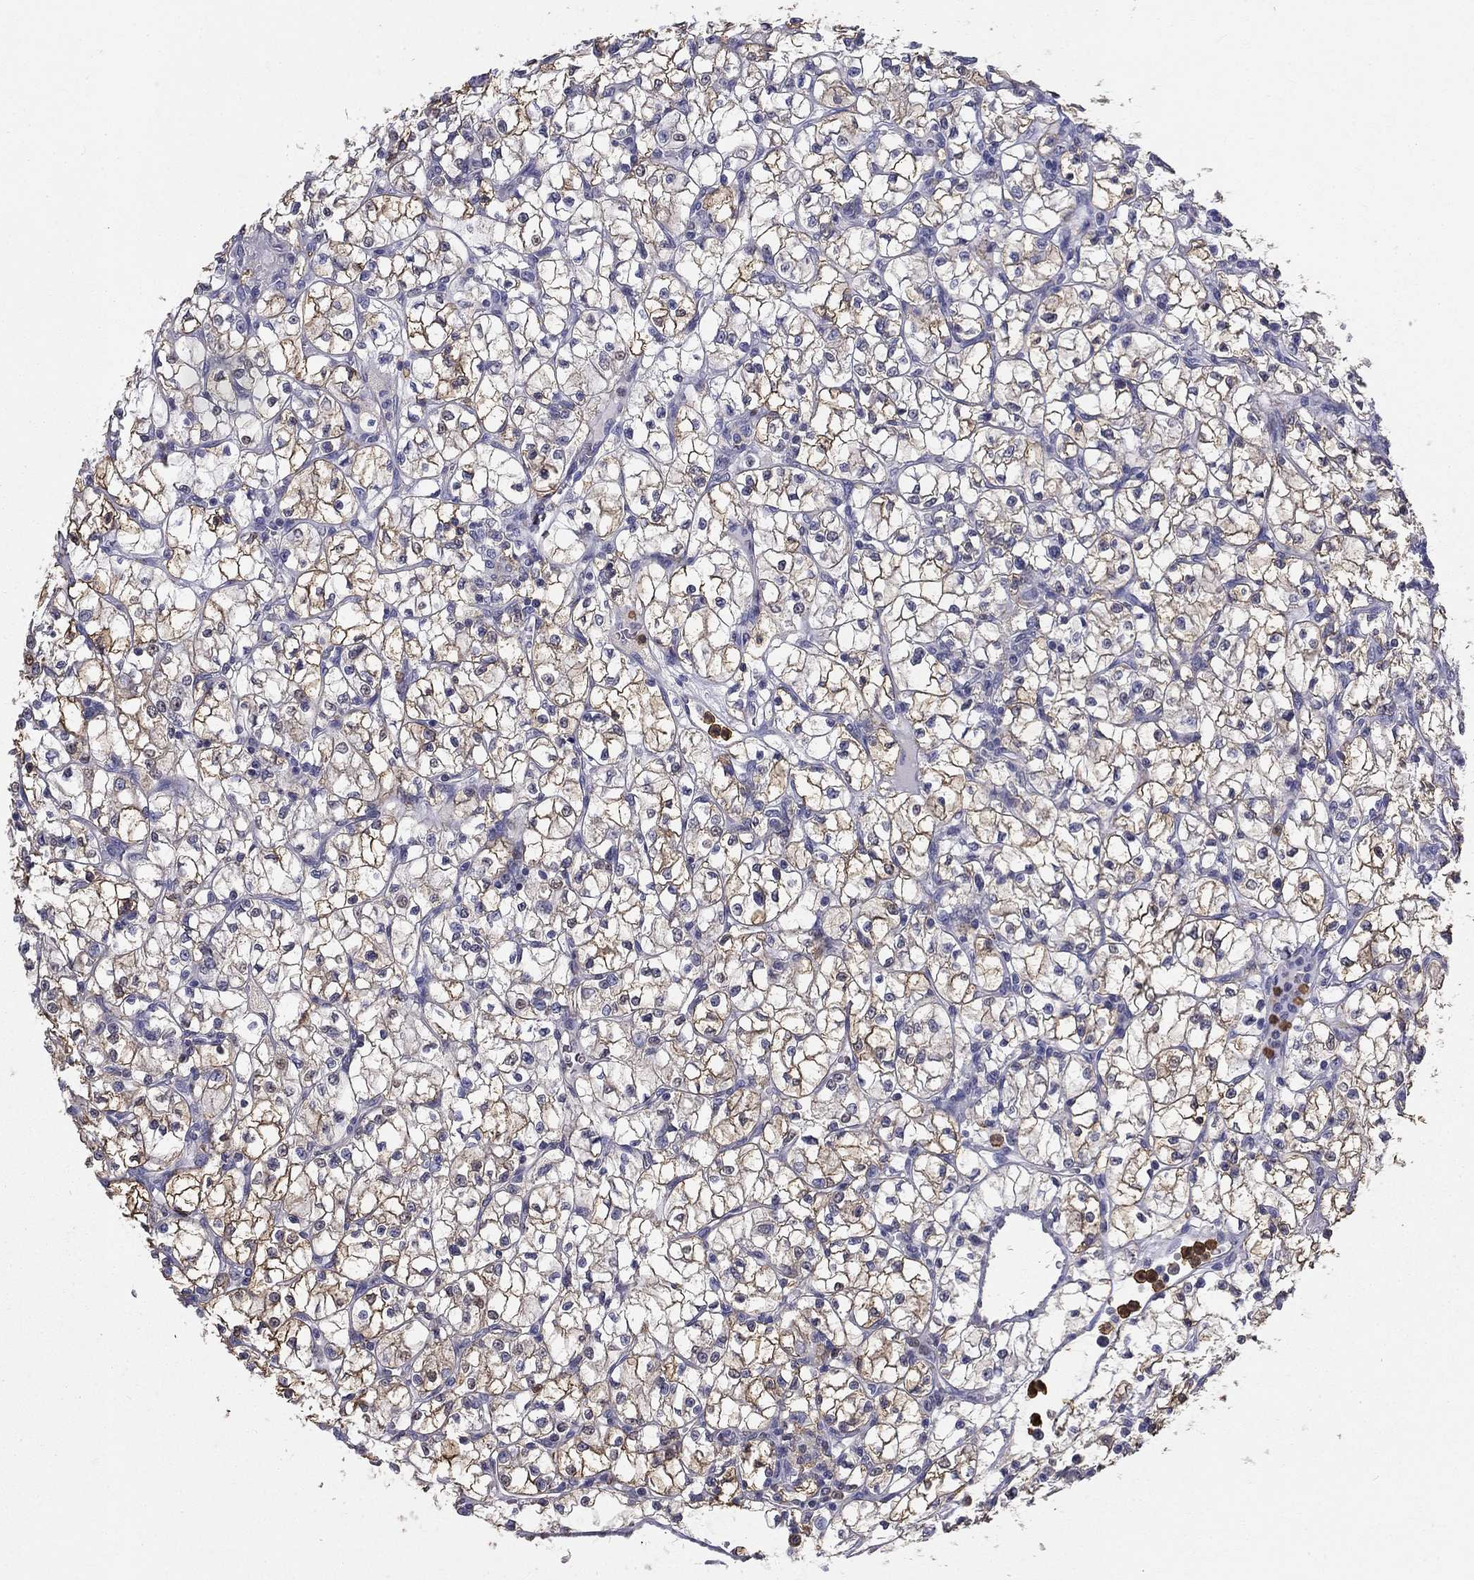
{"staining": {"intensity": "moderate", "quantity": "25%-75%", "location": "cytoplasmic/membranous"}, "tissue": "renal cancer", "cell_type": "Tumor cells", "image_type": "cancer", "snomed": [{"axis": "morphology", "description": "Adenocarcinoma, NOS"}, {"axis": "topography", "description": "Kidney"}], "caption": "About 25%-75% of tumor cells in human renal cancer (adenocarcinoma) show moderate cytoplasmic/membranous protein positivity as visualized by brown immunohistochemical staining.", "gene": "IGSF8", "patient": {"sex": "female", "age": 64}}